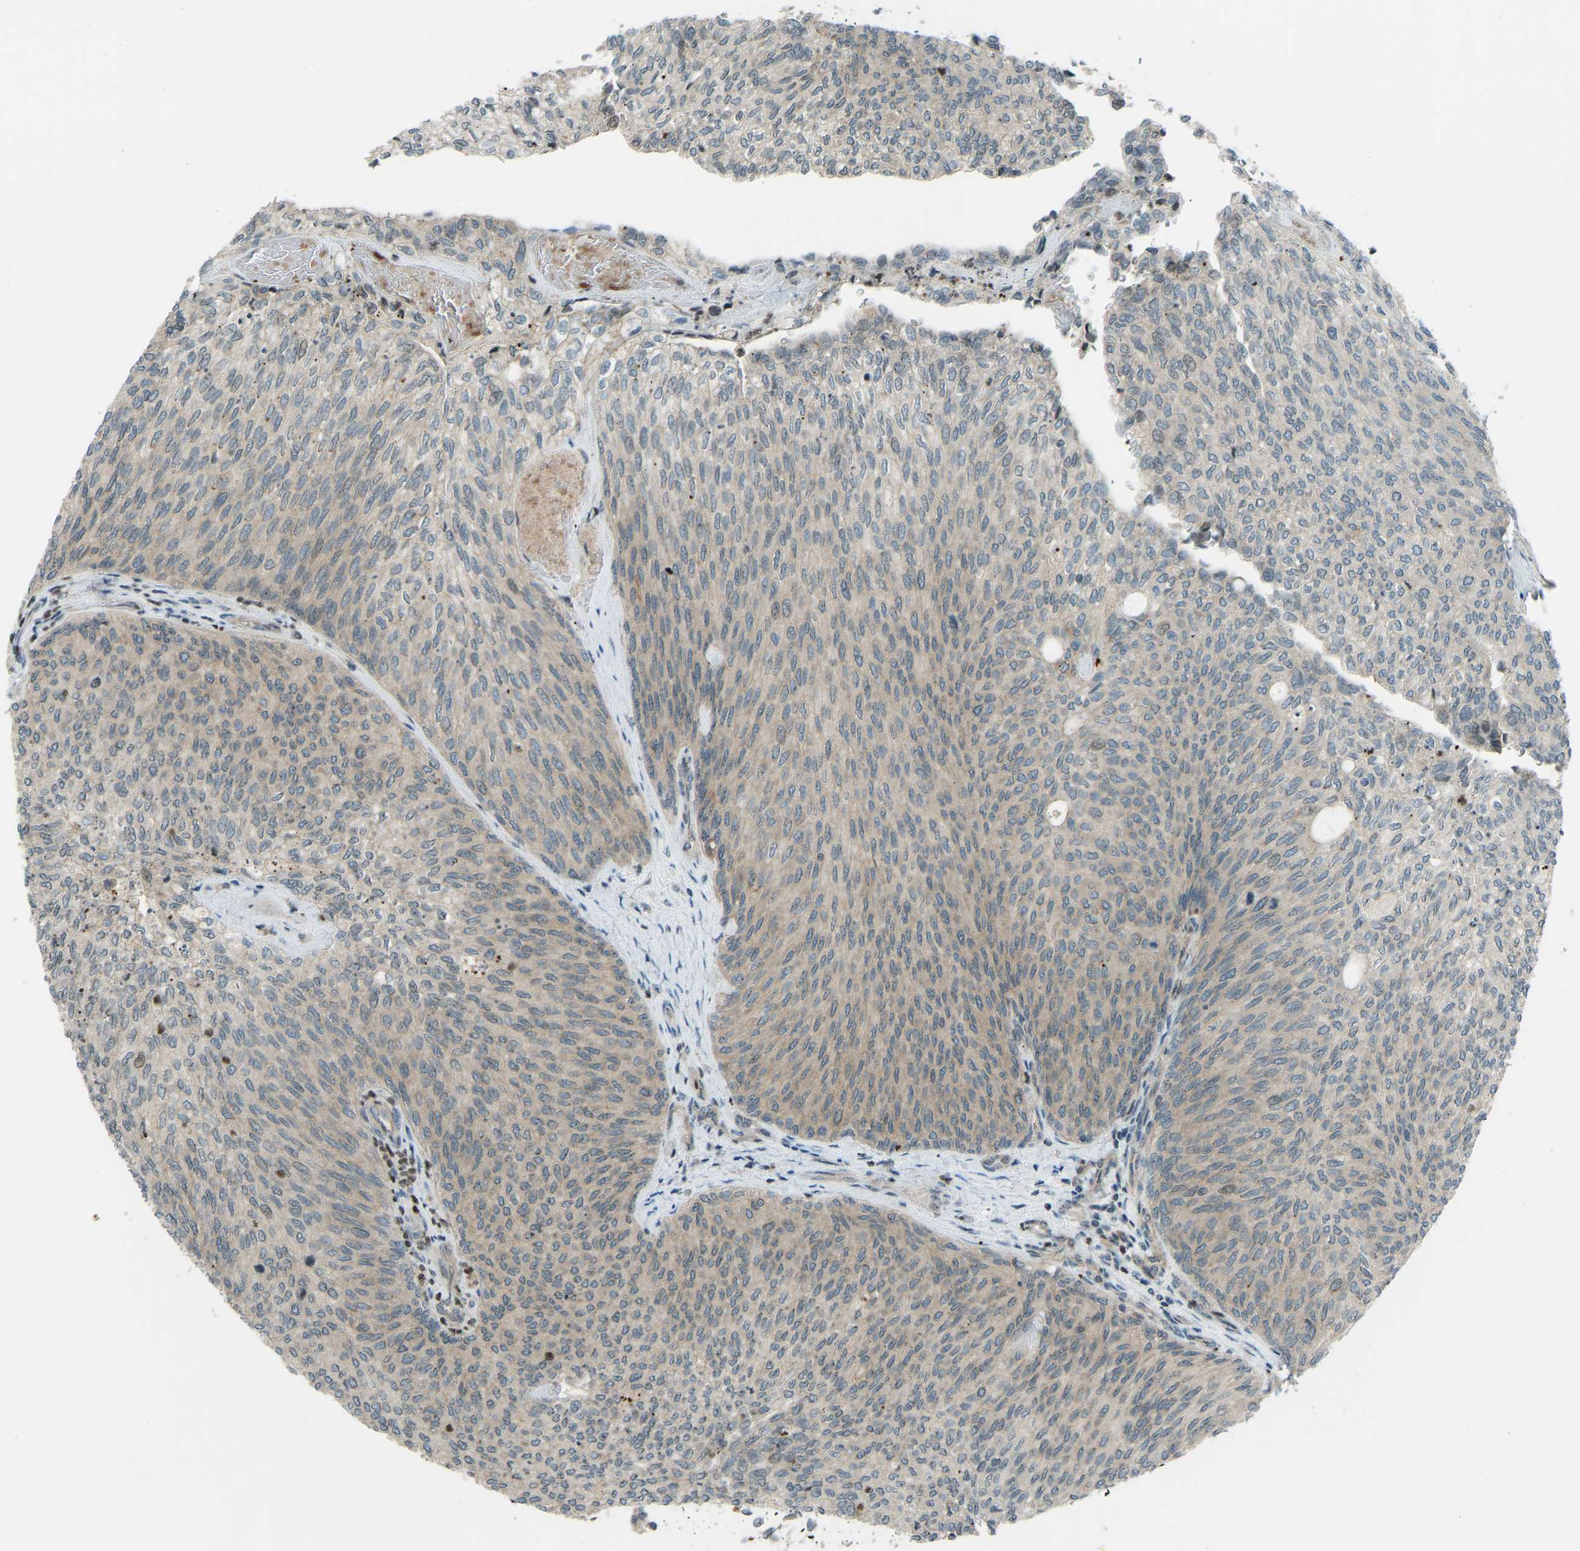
{"staining": {"intensity": "weak", "quantity": "25%-75%", "location": "cytoplasmic/membranous"}, "tissue": "urothelial cancer", "cell_type": "Tumor cells", "image_type": "cancer", "snomed": [{"axis": "morphology", "description": "Urothelial carcinoma, Low grade"}, {"axis": "topography", "description": "Urinary bladder"}], "caption": "Immunohistochemistry (IHC) (DAB (3,3'-diaminobenzidine)) staining of human urothelial cancer demonstrates weak cytoplasmic/membranous protein staining in about 25%-75% of tumor cells. The staining is performed using DAB (3,3'-diaminobenzidine) brown chromogen to label protein expression. The nuclei are counter-stained blue using hematoxylin.", "gene": "SVOPL", "patient": {"sex": "female", "age": 79}}